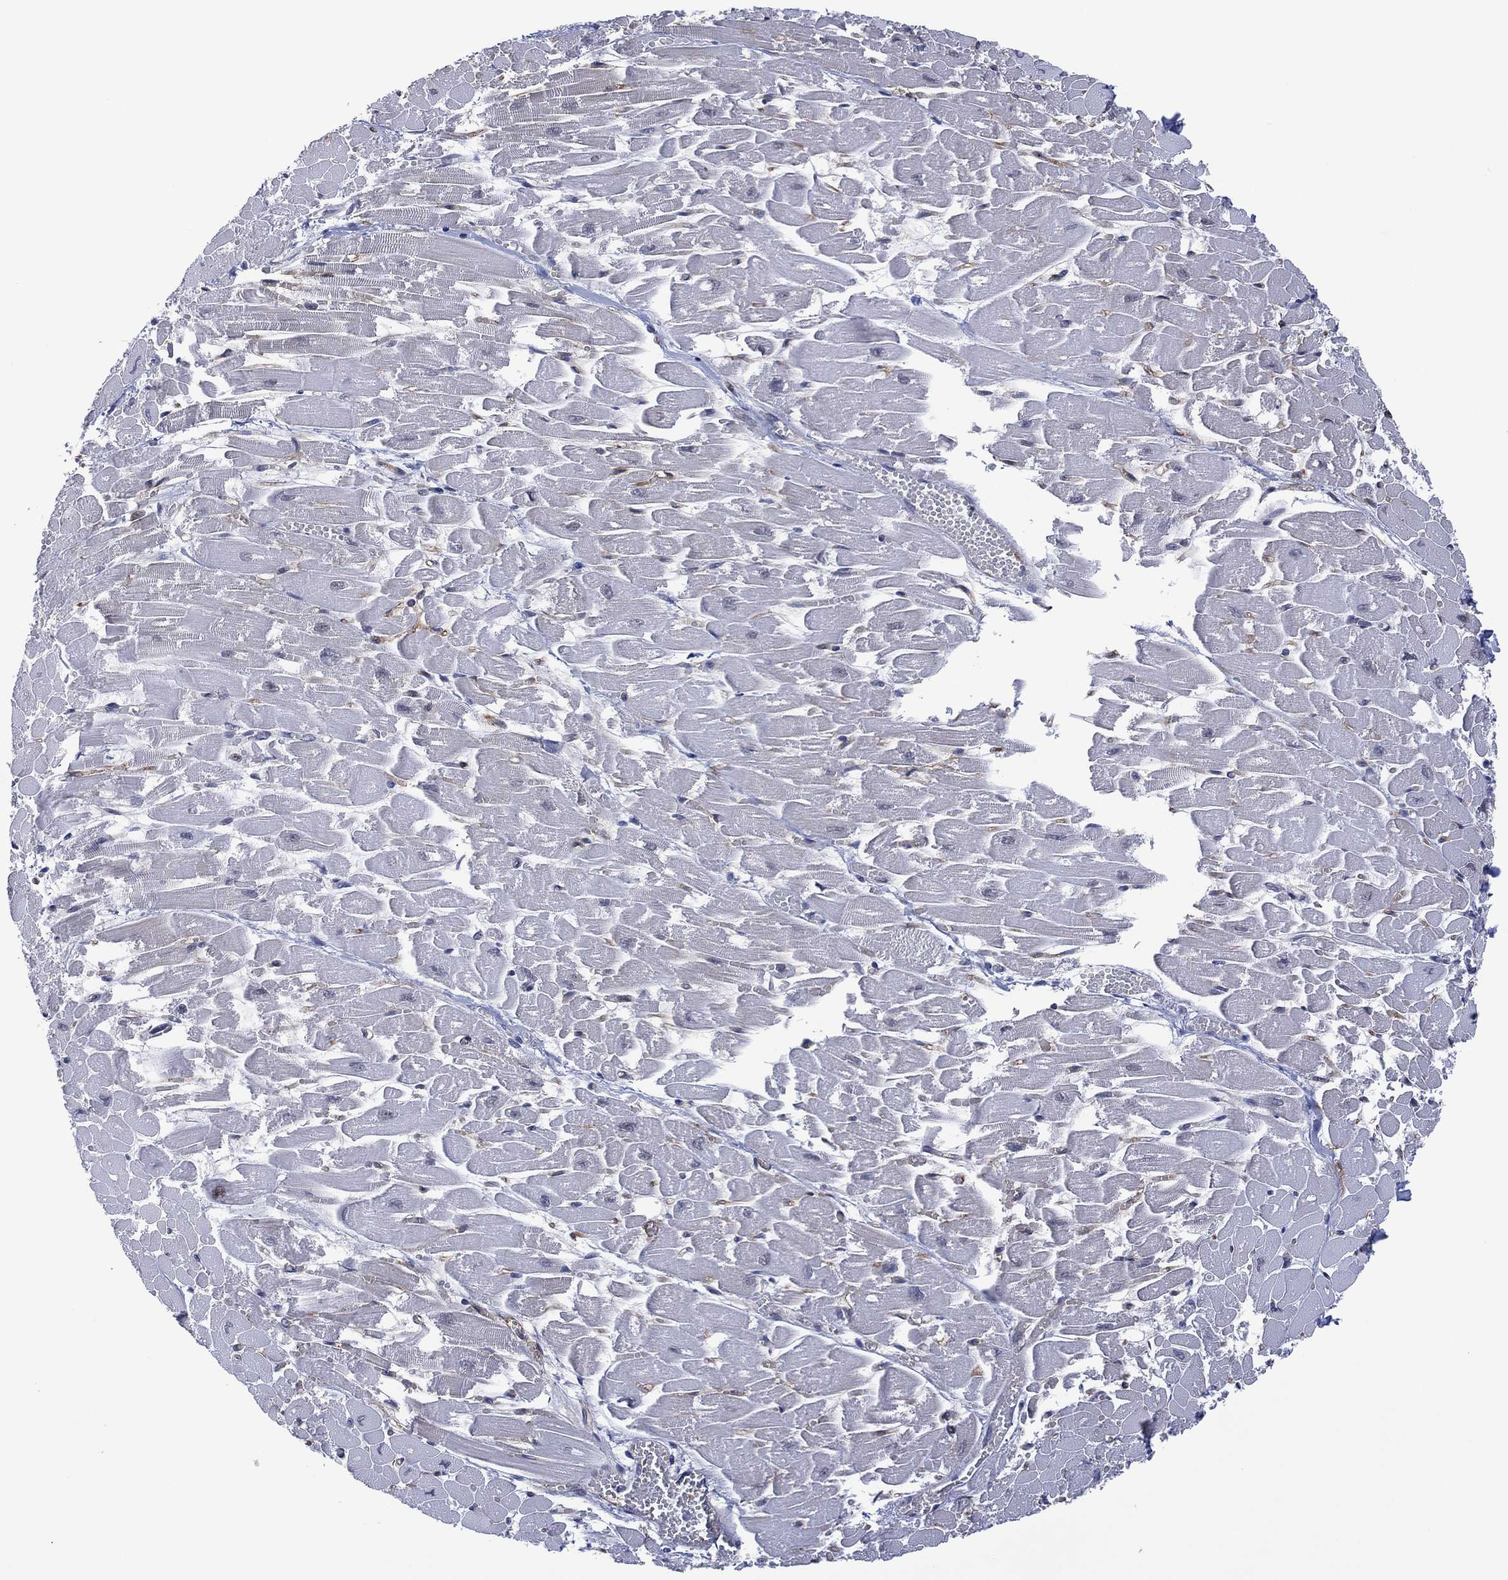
{"staining": {"intensity": "negative", "quantity": "none", "location": "none"}, "tissue": "heart muscle", "cell_type": "Cardiomyocytes", "image_type": "normal", "snomed": [{"axis": "morphology", "description": "Normal tissue, NOS"}, {"axis": "topography", "description": "Heart"}], "caption": "Normal heart muscle was stained to show a protein in brown. There is no significant positivity in cardiomyocytes.", "gene": "DPP4", "patient": {"sex": "female", "age": 52}}